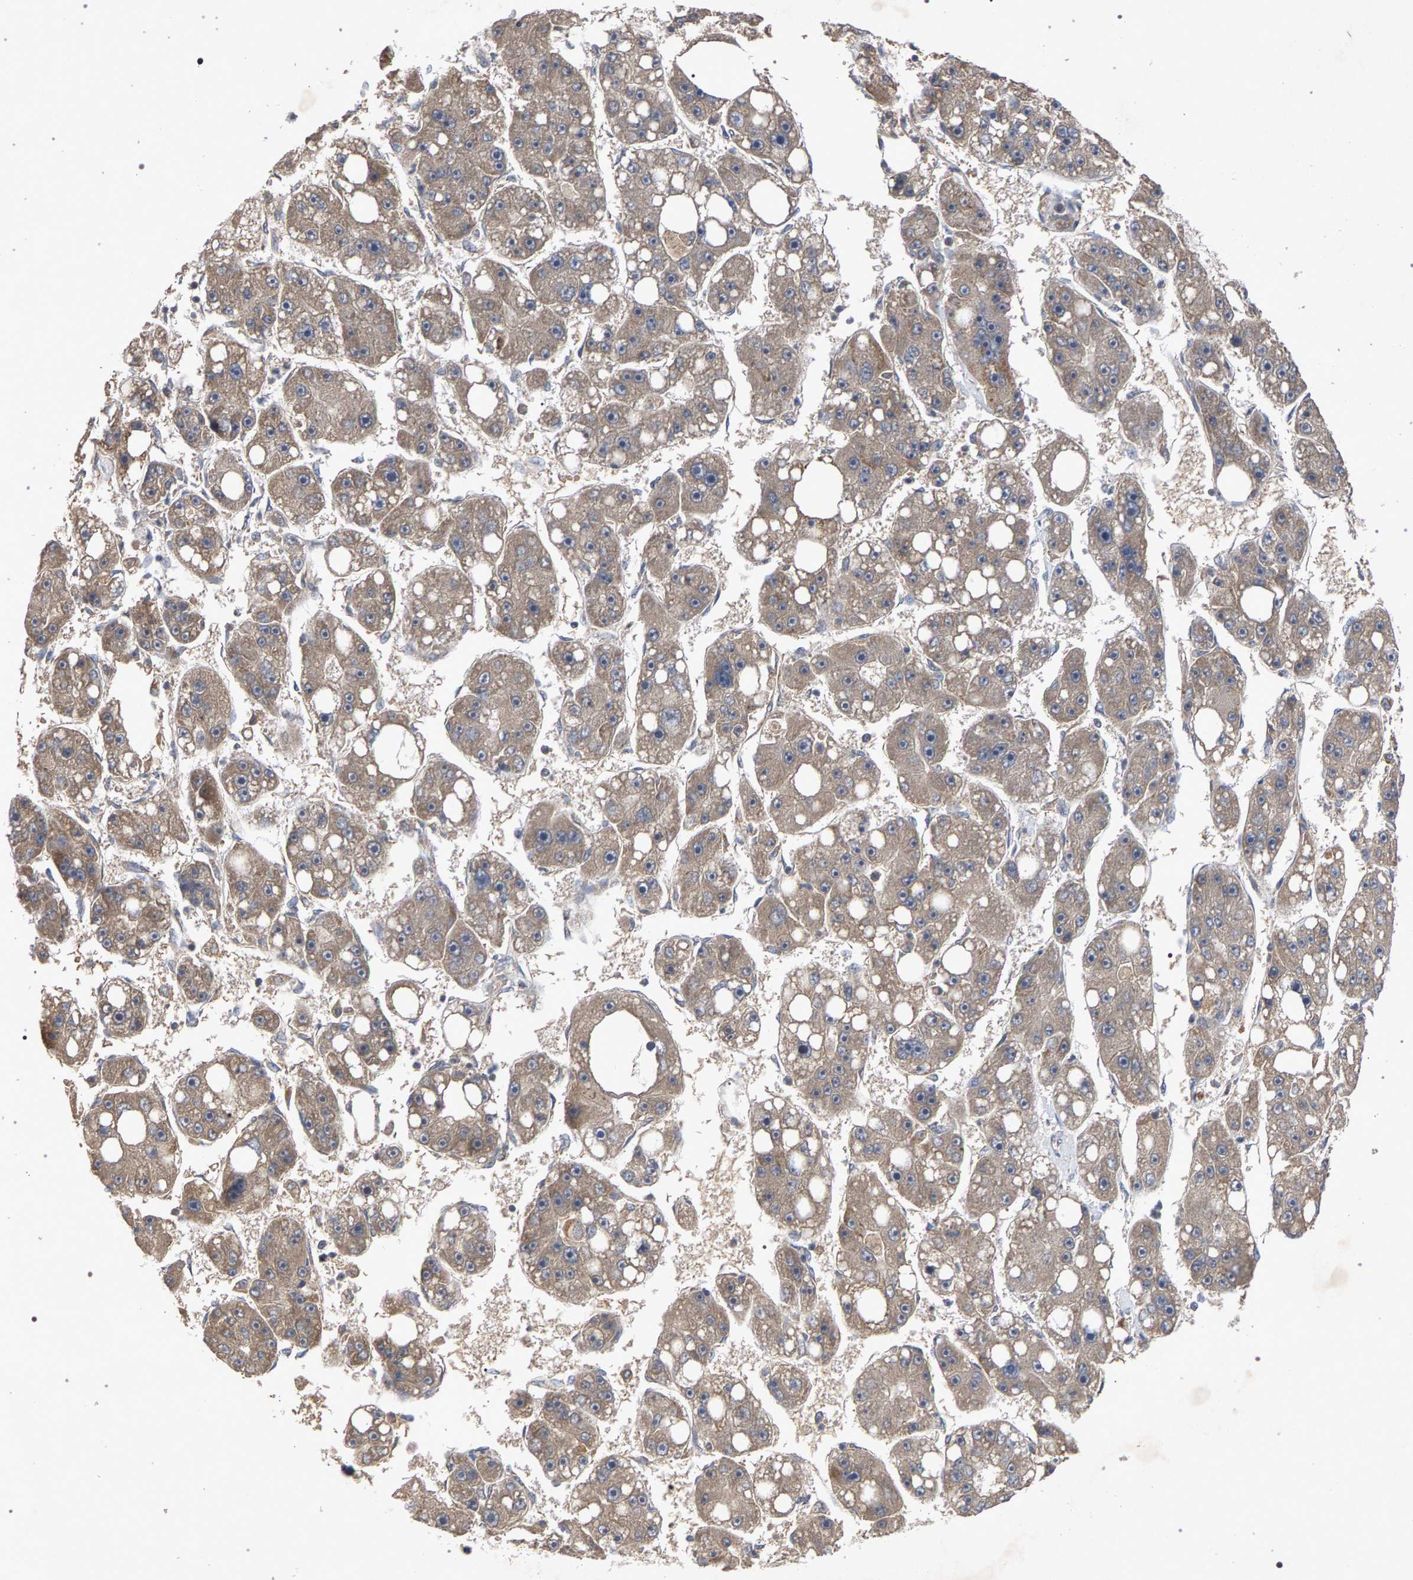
{"staining": {"intensity": "weak", "quantity": ">75%", "location": "cytoplasmic/membranous"}, "tissue": "liver cancer", "cell_type": "Tumor cells", "image_type": "cancer", "snomed": [{"axis": "morphology", "description": "Carcinoma, Hepatocellular, NOS"}, {"axis": "topography", "description": "Liver"}], "caption": "Immunohistochemical staining of human liver cancer (hepatocellular carcinoma) demonstrates weak cytoplasmic/membranous protein positivity in about >75% of tumor cells.", "gene": "SLC4A4", "patient": {"sex": "female", "age": 61}}